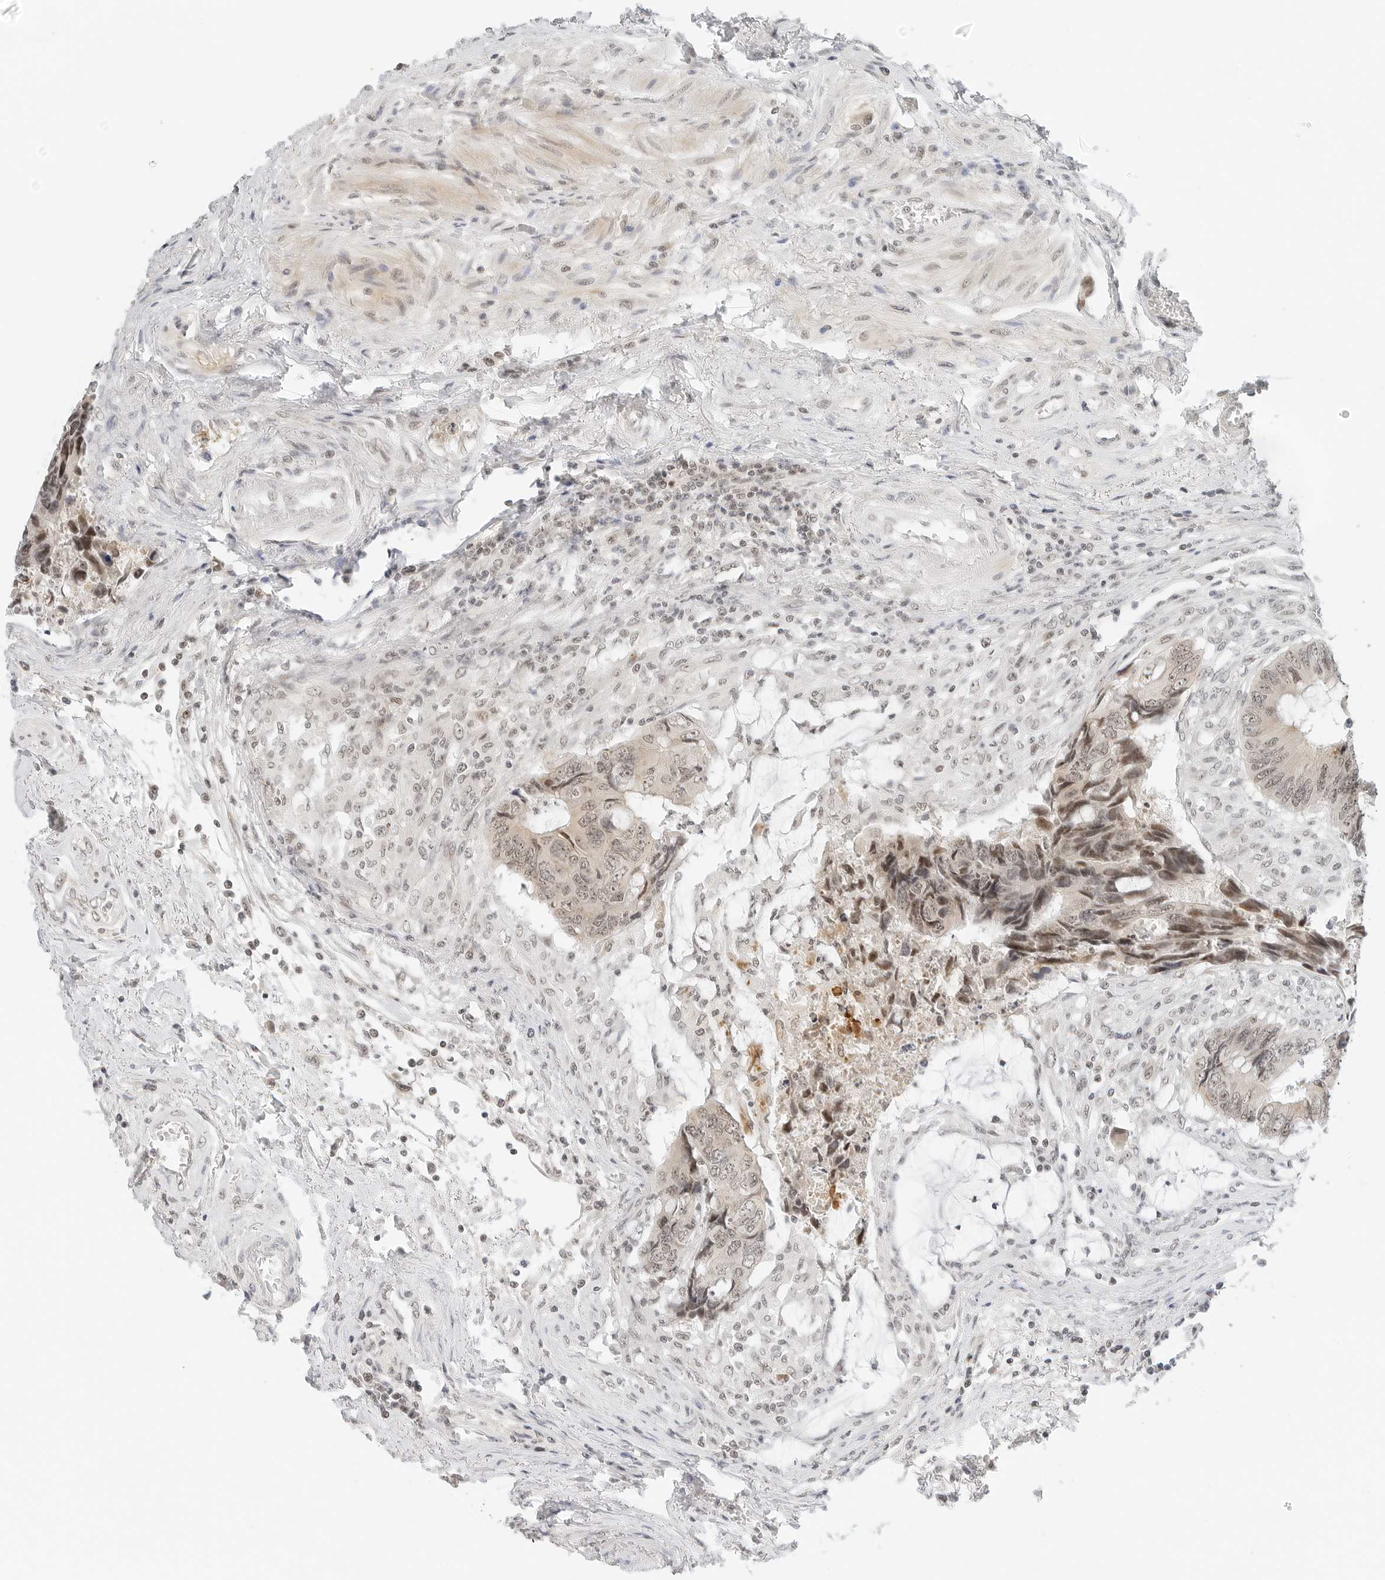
{"staining": {"intensity": "moderate", "quantity": "25%-75%", "location": "nuclear"}, "tissue": "colorectal cancer", "cell_type": "Tumor cells", "image_type": "cancer", "snomed": [{"axis": "morphology", "description": "Adenocarcinoma, NOS"}, {"axis": "topography", "description": "Rectum"}], "caption": "Human colorectal cancer (adenocarcinoma) stained with a protein marker reveals moderate staining in tumor cells.", "gene": "NEO1", "patient": {"sex": "male", "age": 84}}